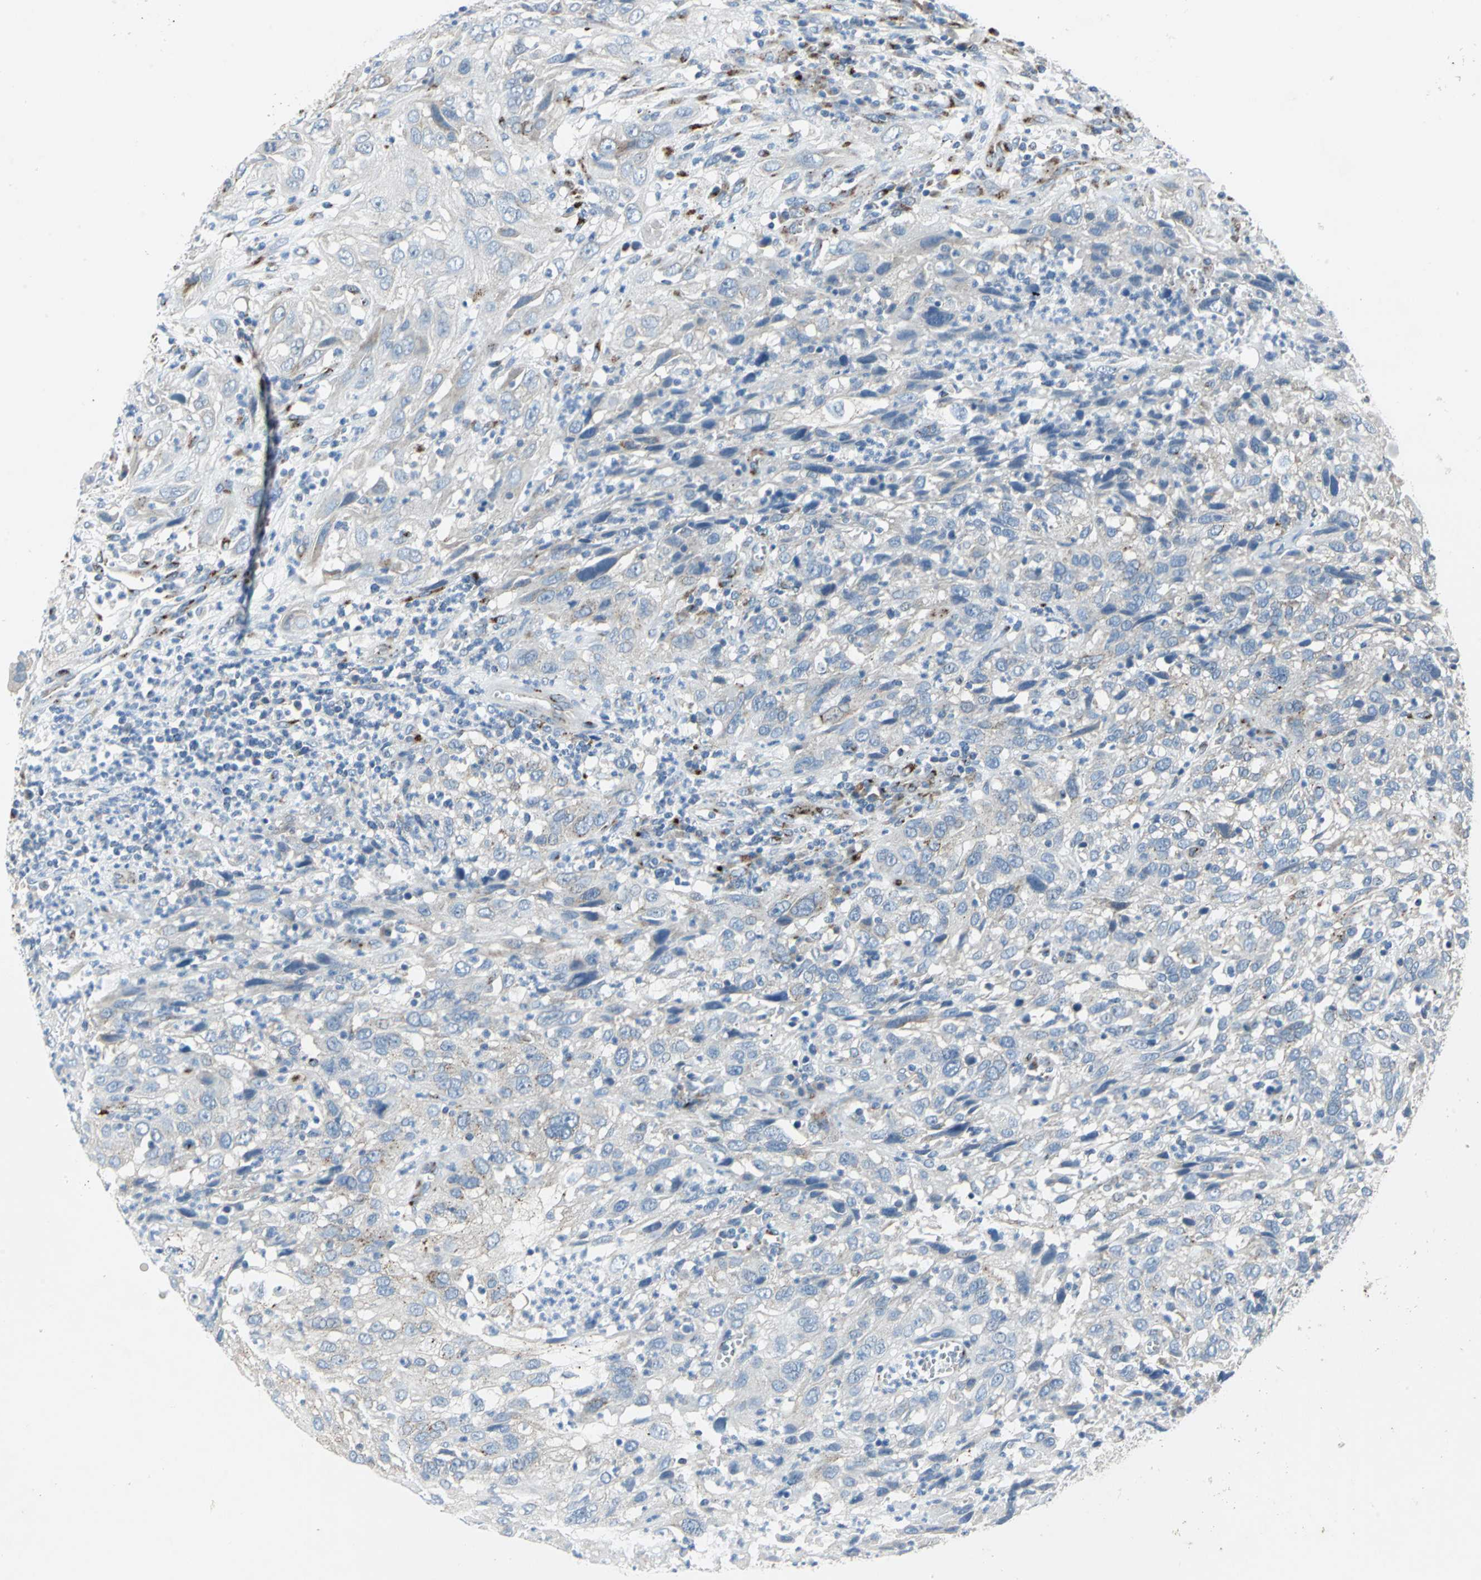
{"staining": {"intensity": "weak", "quantity": "25%-75%", "location": "cytoplasmic/membranous"}, "tissue": "cervical cancer", "cell_type": "Tumor cells", "image_type": "cancer", "snomed": [{"axis": "morphology", "description": "Squamous cell carcinoma, NOS"}, {"axis": "topography", "description": "Cervix"}], "caption": "Tumor cells exhibit low levels of weak cytoplasmic/membranous positivity in about 25%-75% of cells in human cervical cancer.", "gene": "GPR3", "patient": {"sex": "female", "age": 32}}